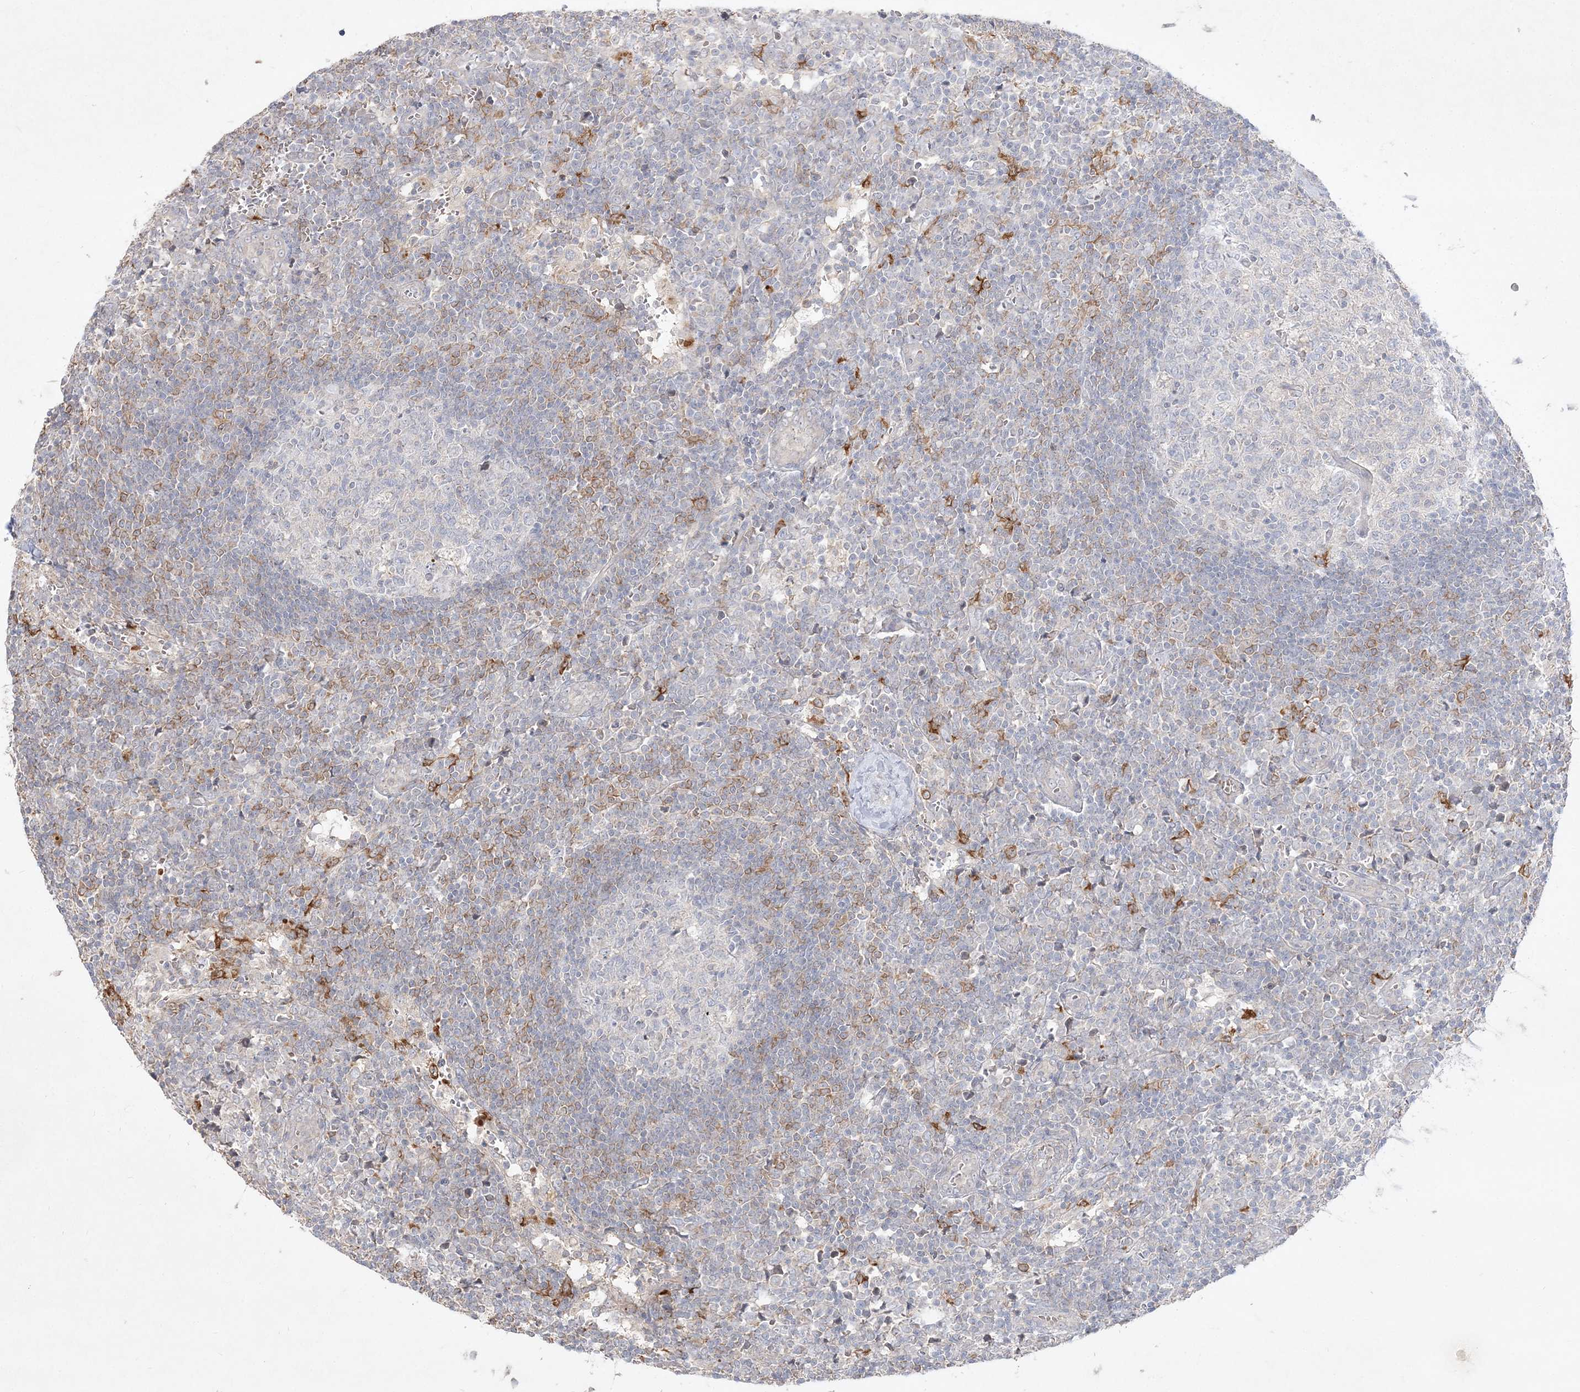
{"staining": {"intensity": "negative", "quantity": "none", "location": "none"}, "tissue": "lymph node", "cell_type": "Germinal center cells", "image_type": "normal", "snomed": [{"axis": "morphology", "description": "Normal tissue, NOS"}, {"axis": "morphology", "description": "Squamous cell carcinoma, metastatic, NOS"}, {"axis": "topography", "description": "Lymph node"}], "caption": "Immunohistochemistry photomicrograph of normal lymph node: lymph node stained with DAB (3,3'-diaminobenzidine) reveals no significant protein positivity in germinal center cells.", "gene": "CLNK", "patient": {"sex": "male", "age": 73}}